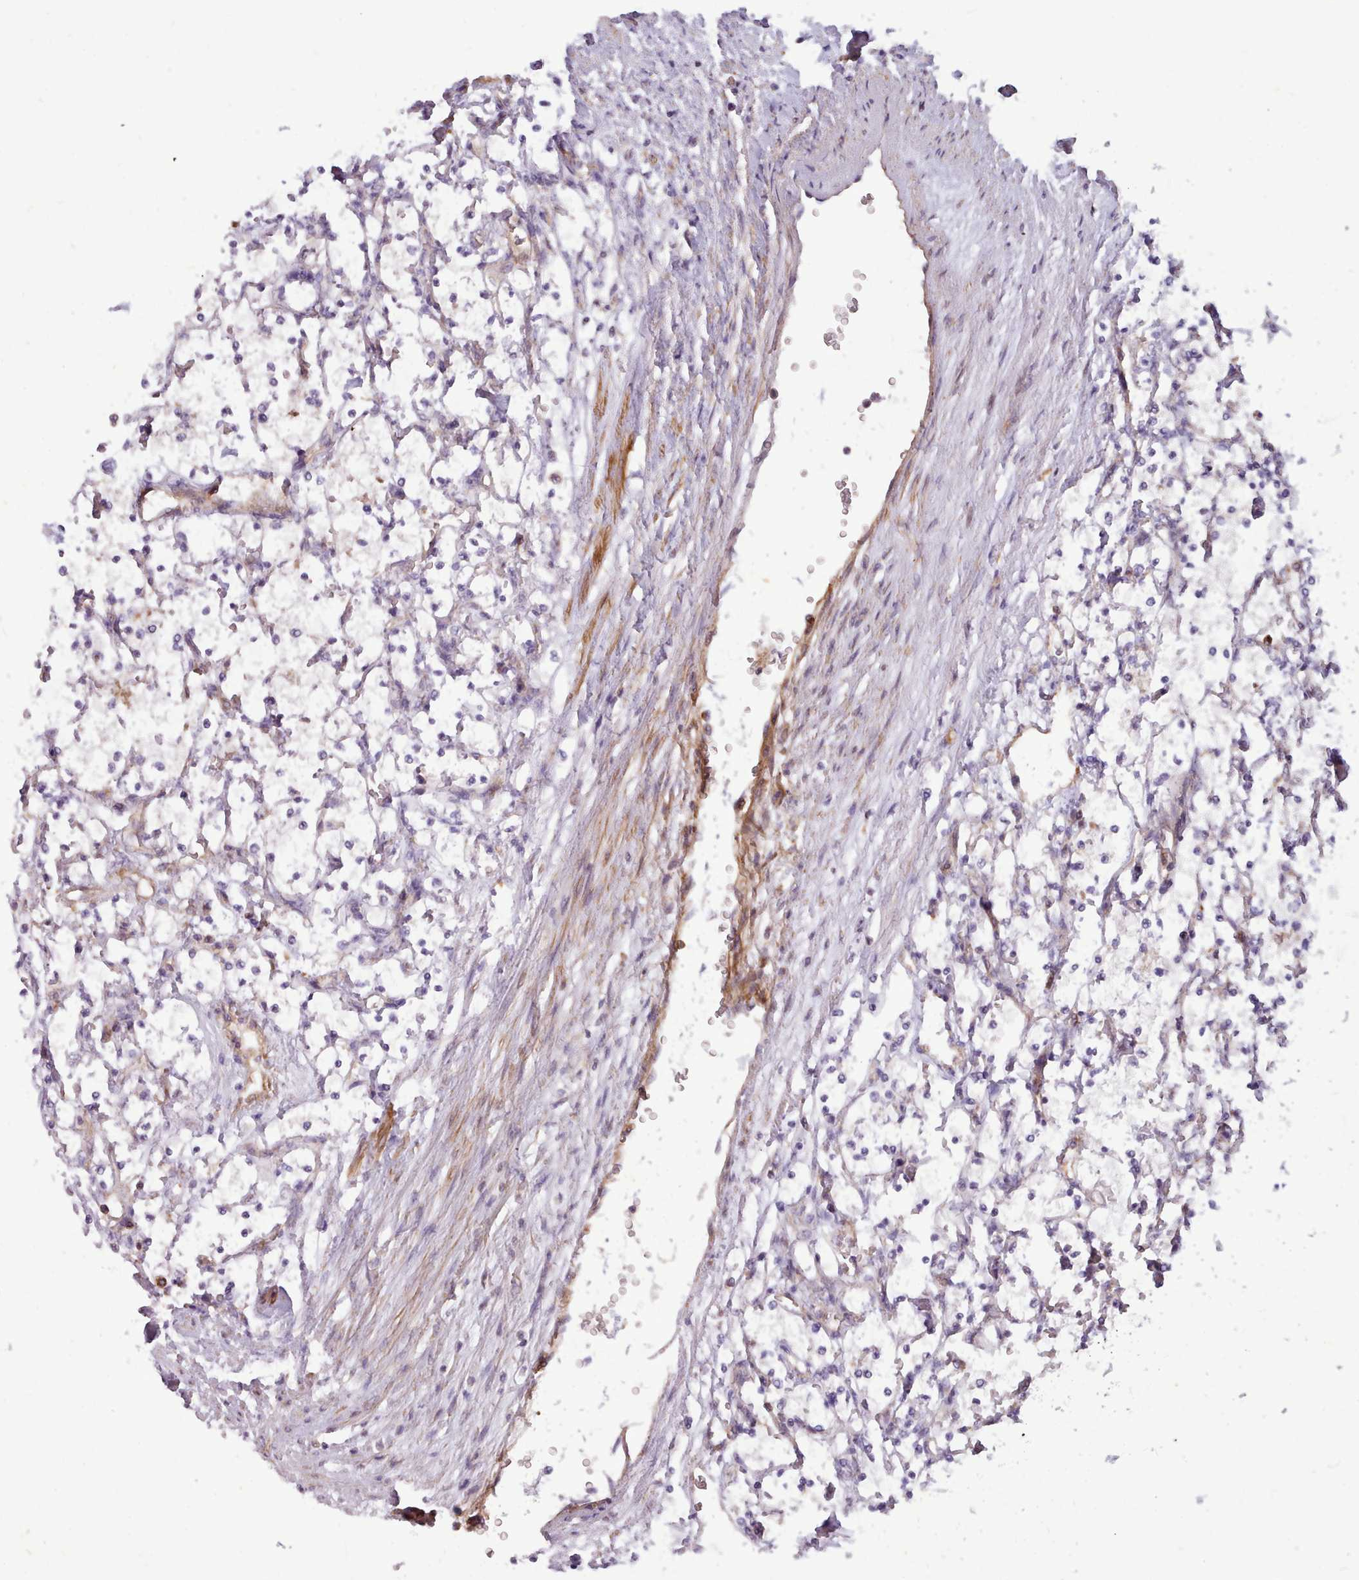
{"staining": {"intensity": "negative", "quantity": "none", "location": "none"}, "tissue": "renal cancer", "cell_type": "Tumor cells", "image_type": "cancer", "snomed": [{"axis": "morphology", "description": "Adenocarcinoma, NOS"}, {"axis": "topography", "description": "Kidney"}], "caption": "An image of renal cancer (adenocarcinoma) stained for a protein displays no brown staining in tumor cells.", "gene": "TENT4B", "patient": {"sex": "female", "age": 69}}